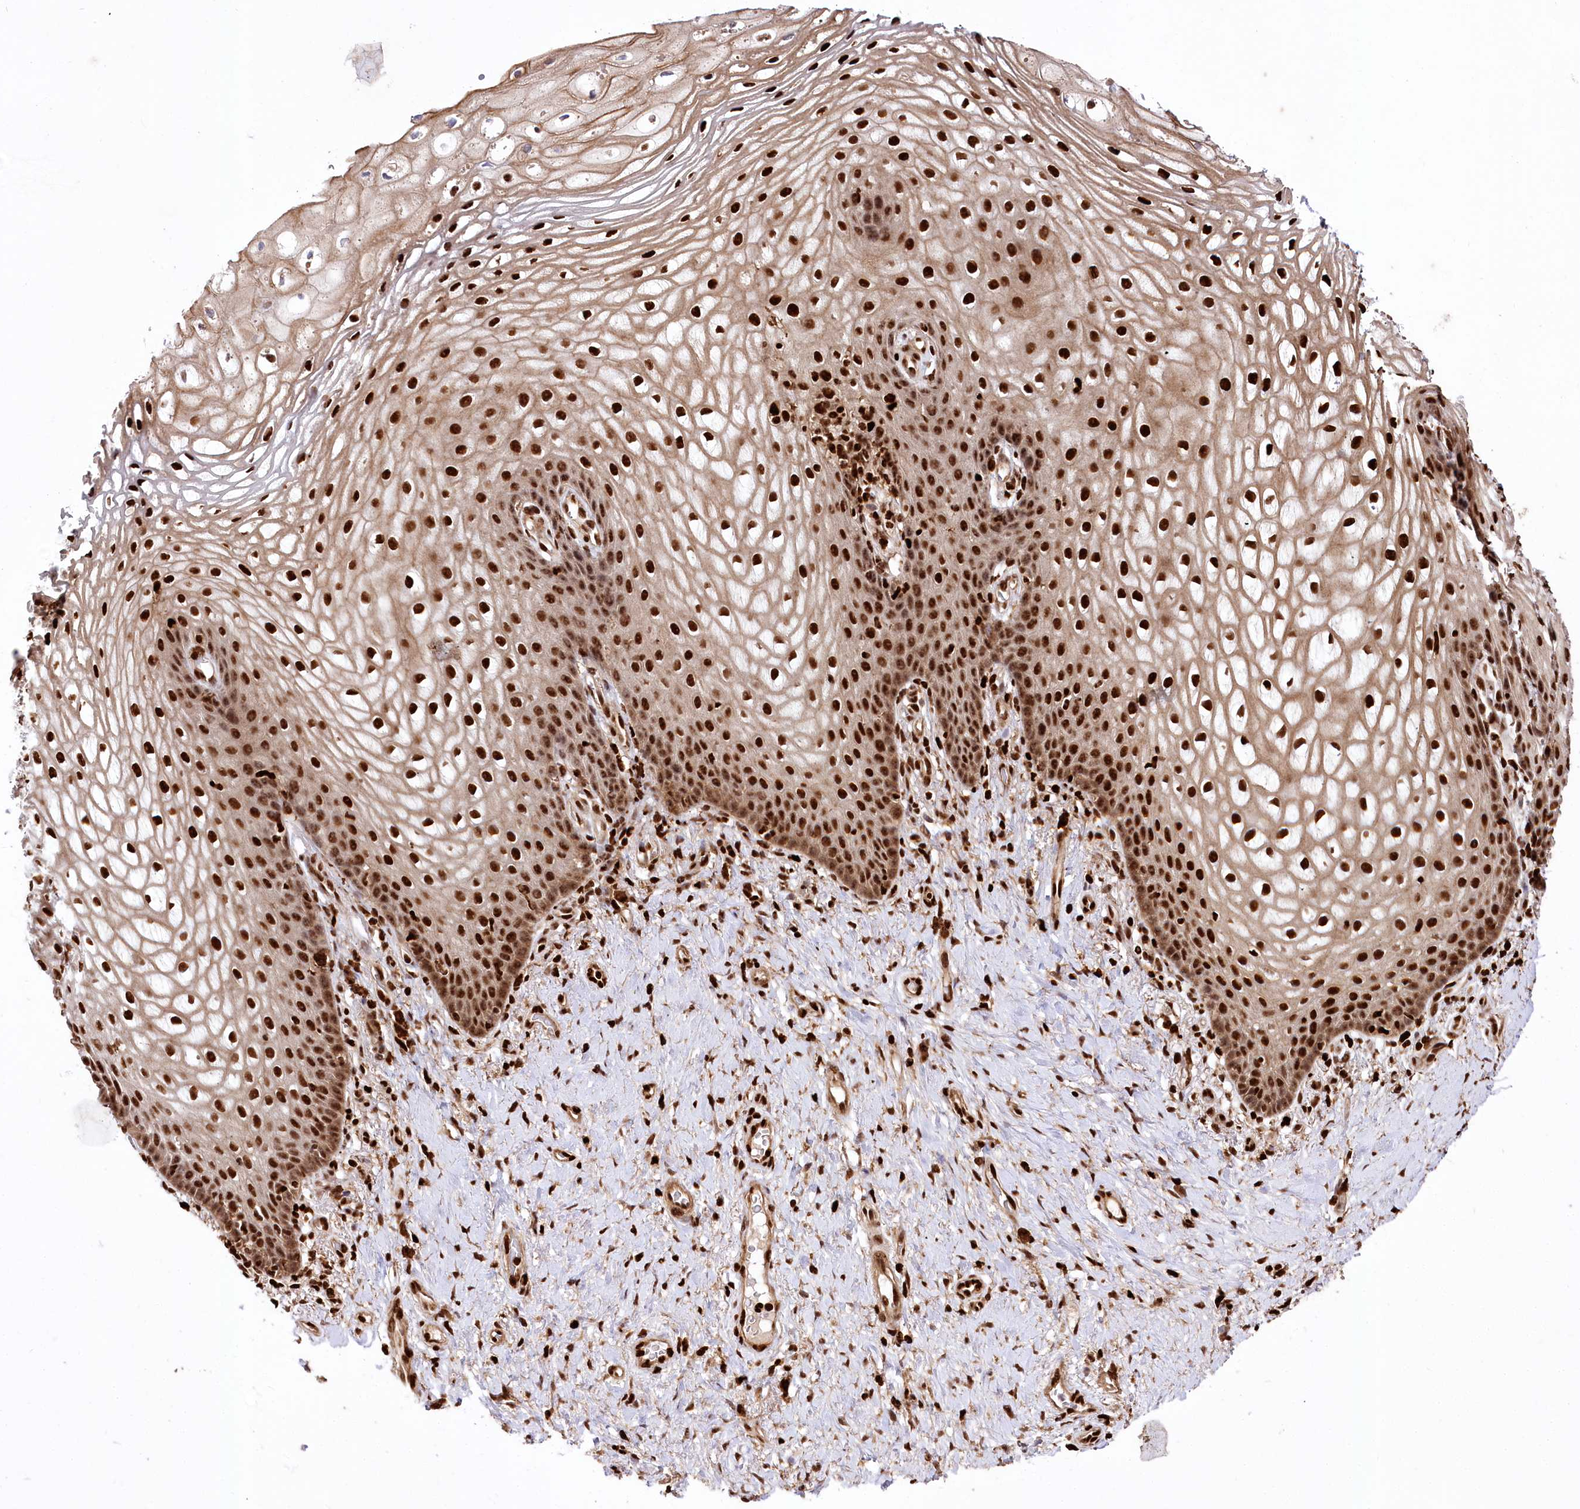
{"staining": {"intensity": "strong", "quantity": ">75%", "location": "cytoplasmic/membranous,nuclear"}, "tissue": "vagina", "cell_type": "Squamous epithelial cells", "image_type": "normal", "snomed": [{"axis": "morphology", "description": "Normal tissue, NOS"}, {"axis": "topography", "description": "Vagina"}], "caption": "Immunohistochemical staining of normal vagina exhibits >75% levels of strong cytoplasmic/membranous,nuclear protein staining in about >75% of squamous epithelial cells. The staining is performed using DAB brown chromogen to label protein expression. The nuclei are counter-stained blue using hematoxylin.", "gene": "FIGN", "patient": {"sex": "female", "age": 60}}